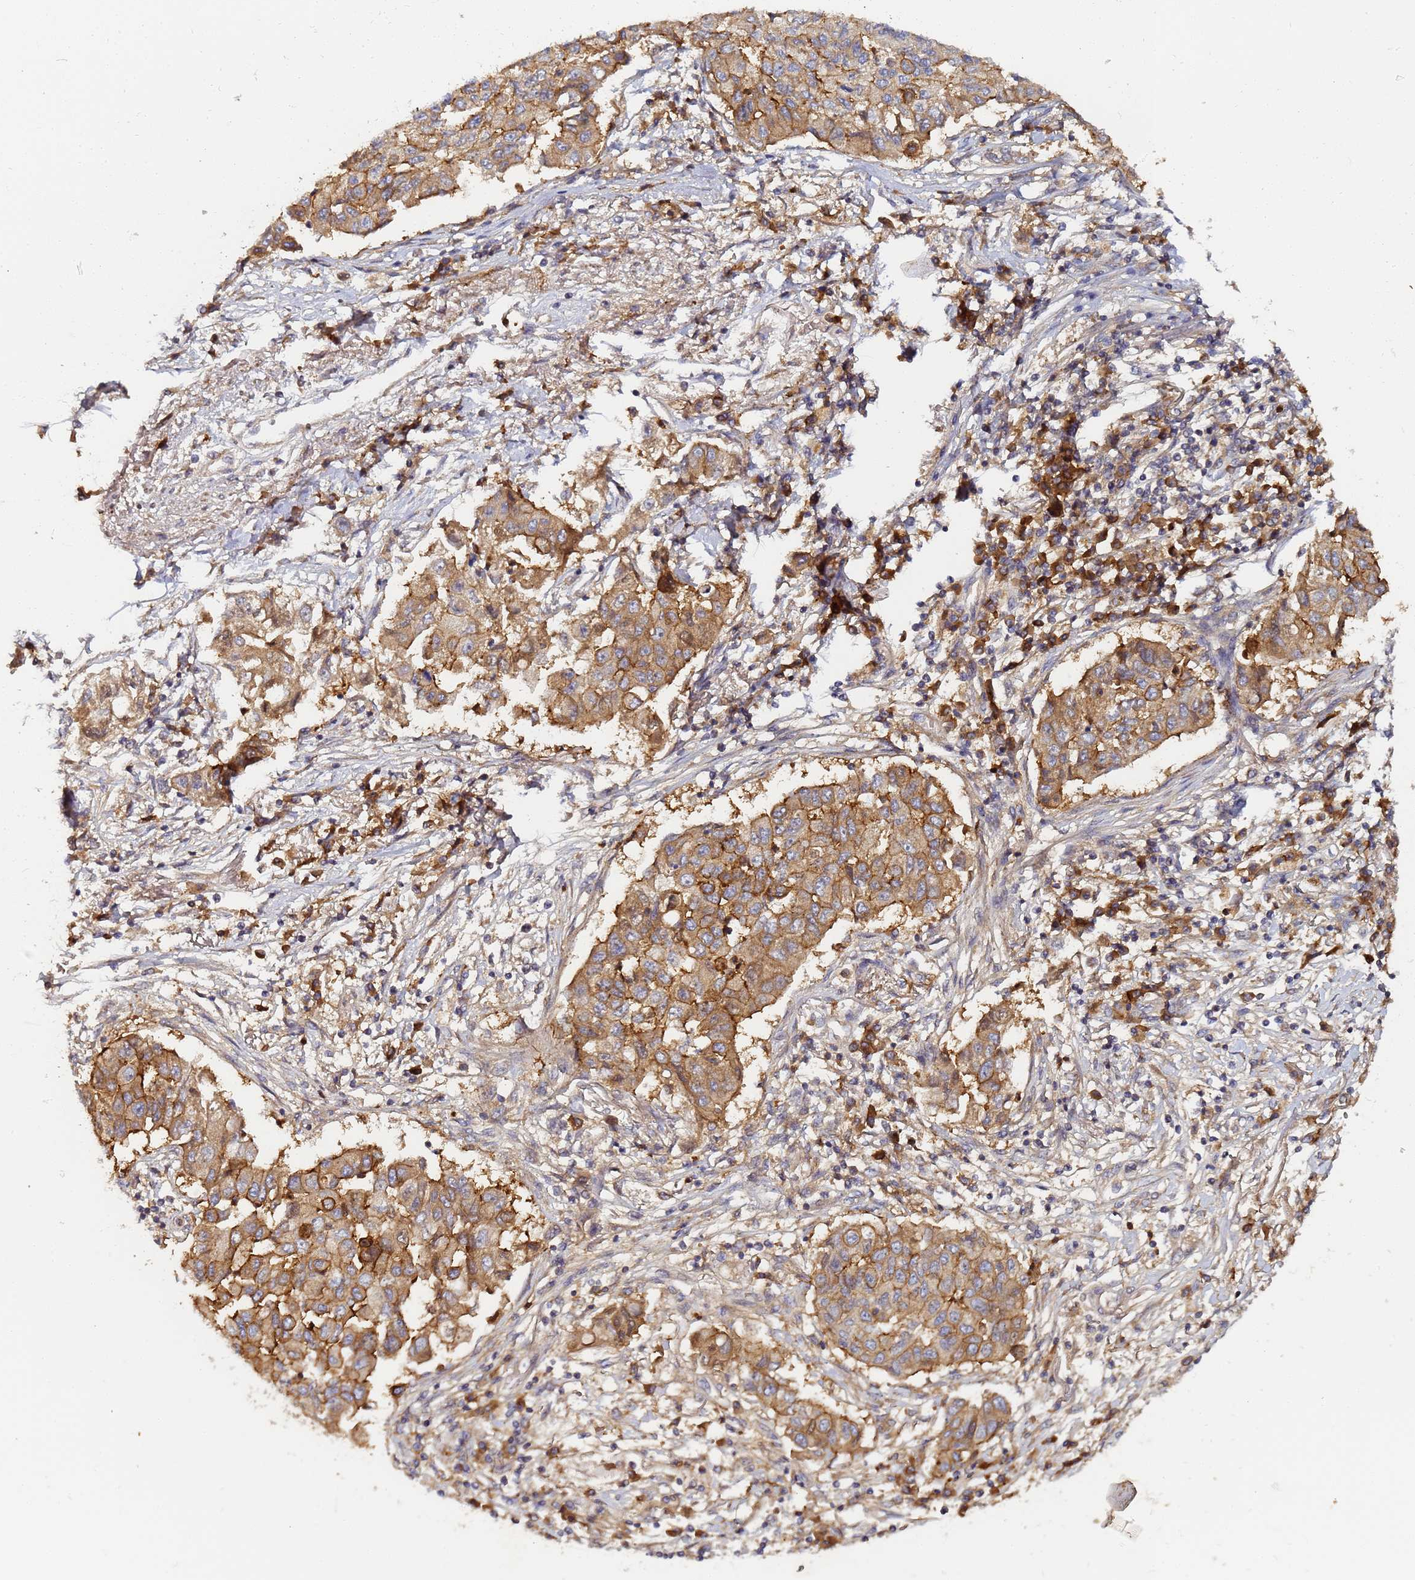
{"staining": {"intensity": "moderate", "quantity": ">75%", "location": "cytoplasmic/membranous"}, "tissue": "lung cancer", "cell_type": "Tumor cells", "image_type": "cancer", "snomed": [{"axis": "morphology", "description": "Squamous cell carcinoma, NOS"}, {"axis": "topography", "description": "Lung"}], "caption": "The image displays staining of lung cancer, revealing moderate cytoplasmic/membranous protein expression (brown color) within tumor cells.", "gene": "LRRC69", "patient": {"sex": "male", "age": 74}}